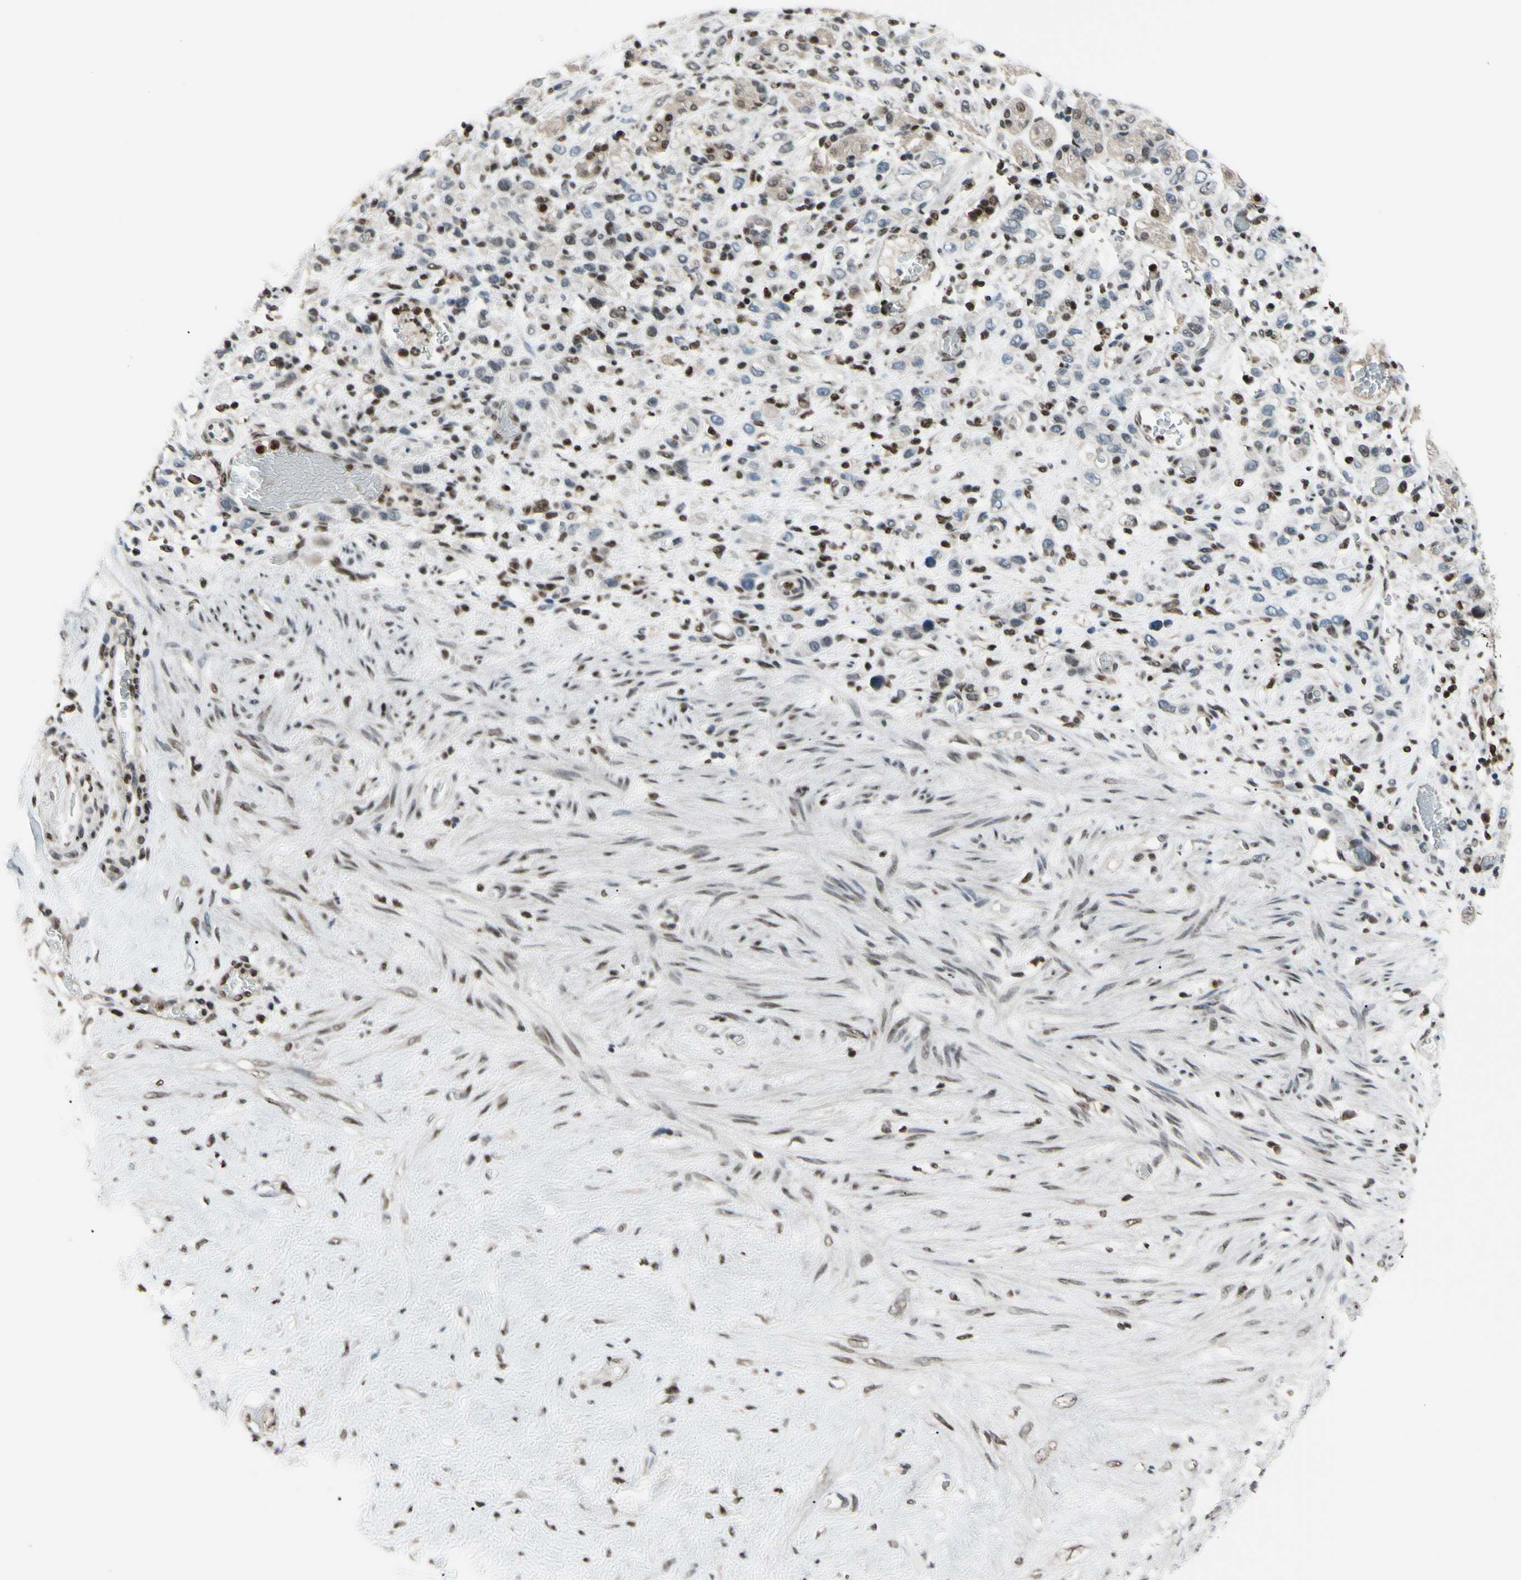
{"staining": {"intensity": "weak", "quantity": "<25%", "location": "cytoplasmic/membranous,nuclear"}, "tissue": "stomach cancer", "cell_type": "Tumor cells", "image_type": "cancer", "snomed": [{"axis": "morphology", "description": "Adenocarcinoma, NOS"}, {"axis": "morphology", "description": "Adenocarcinoma, High grade"}, {"axis": "topography", "description": "Stomach, upper"}, {"axis": "topography", "description": "Stomach, lower"}], "caption": "Stomach high-grade adenocarcinoma was stained to show a protein in brown. There is no significant expression in tumor cells. The staining is performed using DAB (3,3'-diaminobenzidine) brown chromogen with nuclei counter-stained in using hematoxylin.", "gene": "FKBP5", "patient": {"sex": "female", "age": 65}}